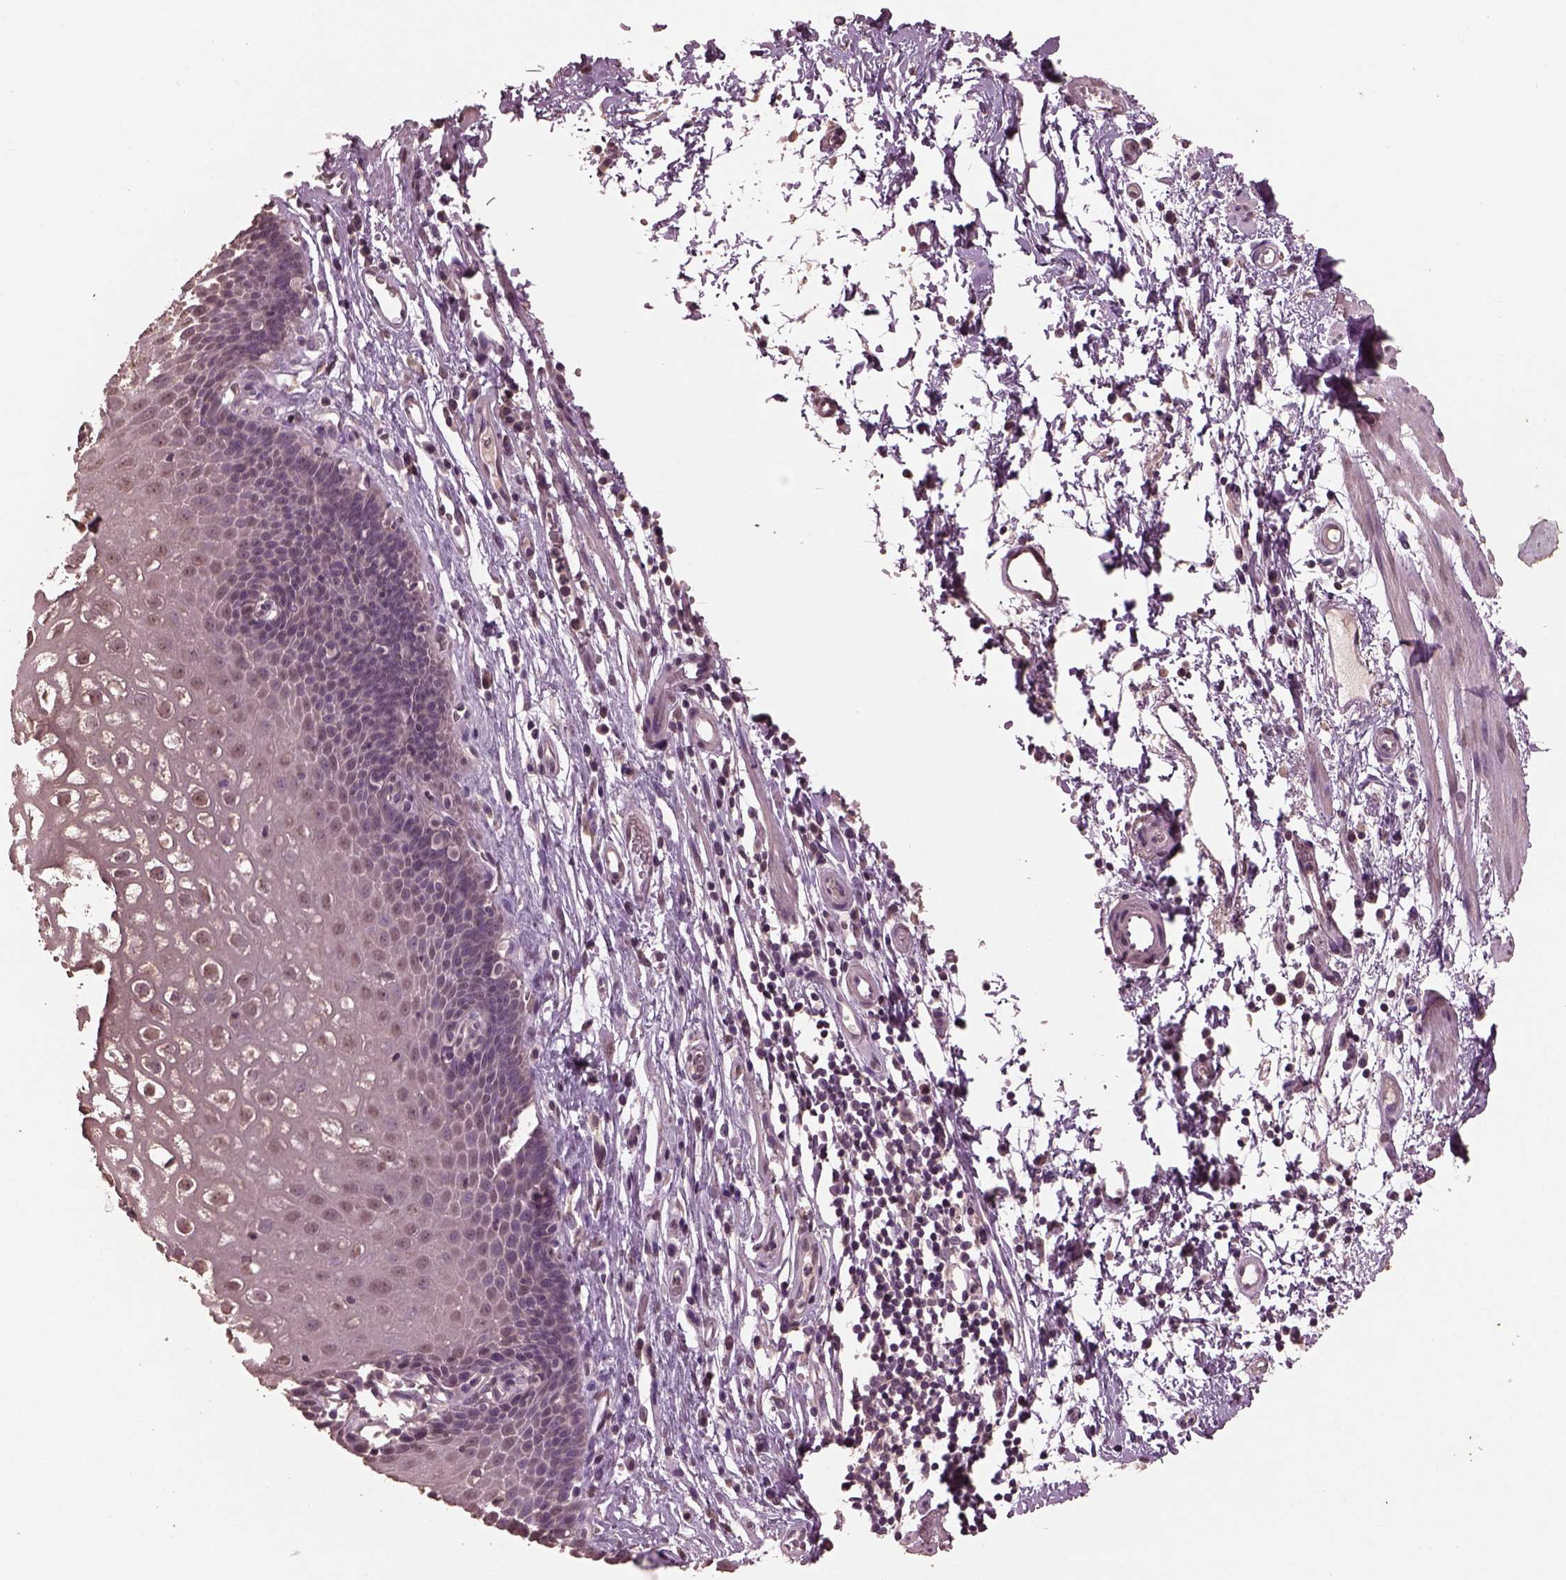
{"staining": {"intensity": "negative", "quantity": "none", "location": "none"}, "tissue": "esophagus", "cell_type": "Squamous epithelial cells", "image_type": "normal", "snomed": [{"axis": "morphology", "description": "Normal tissue, NOS"}, {"axis": "topography", "description": "Esophagus"}], "caption": "Protein analysis of unremarkable esophagus shows no significant staining in squamous epithelial cells. Brightfield microscopy of IHC stained with DAB (brown) and hematoxylin (blue), captured at high magnification.", "gene": "CPT1C", "patient": {"sex": "male", "age": 72}}